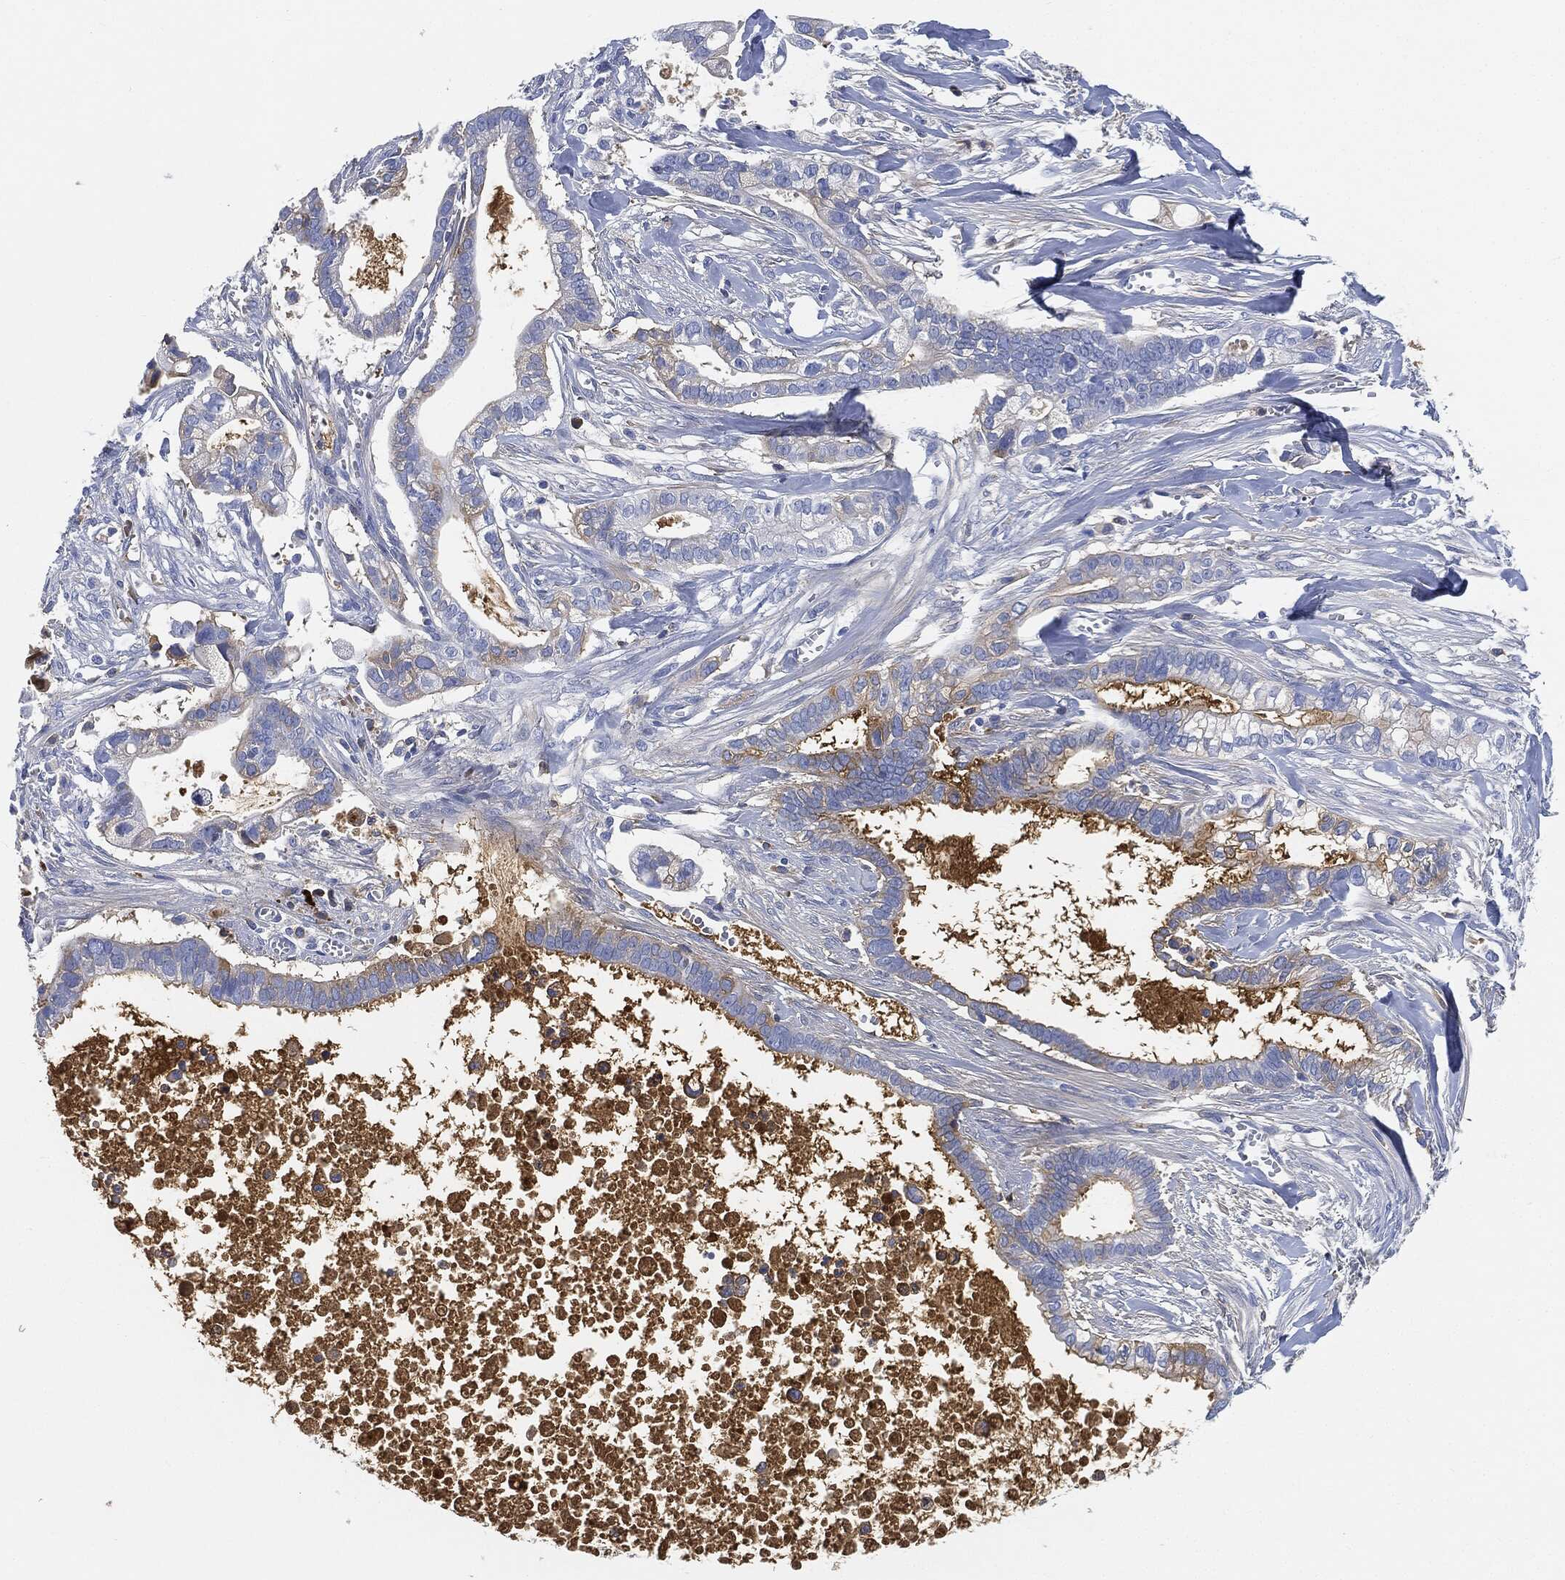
{"staining": {"intensity": "weak", "quantity": "<25%", "location": "cytoplasmic/membranous"}, "tissue": "pancreatic cancer", "cell_type": "Tumor cells", "image_type": "cancer", "snomed": [{"axis": "morphology", "description": "Adenocarcinoma, NOS"}, {"axis": "topography", "description": "Pancreas"}], "caption": "Human adenocarcinoma (pancreatic) stained for a protein using immunohistochemistry demonstrates no staining in tumor cells.", "gene": "IGLV6-57", "patient": {"sex": "male", "age": 61}}